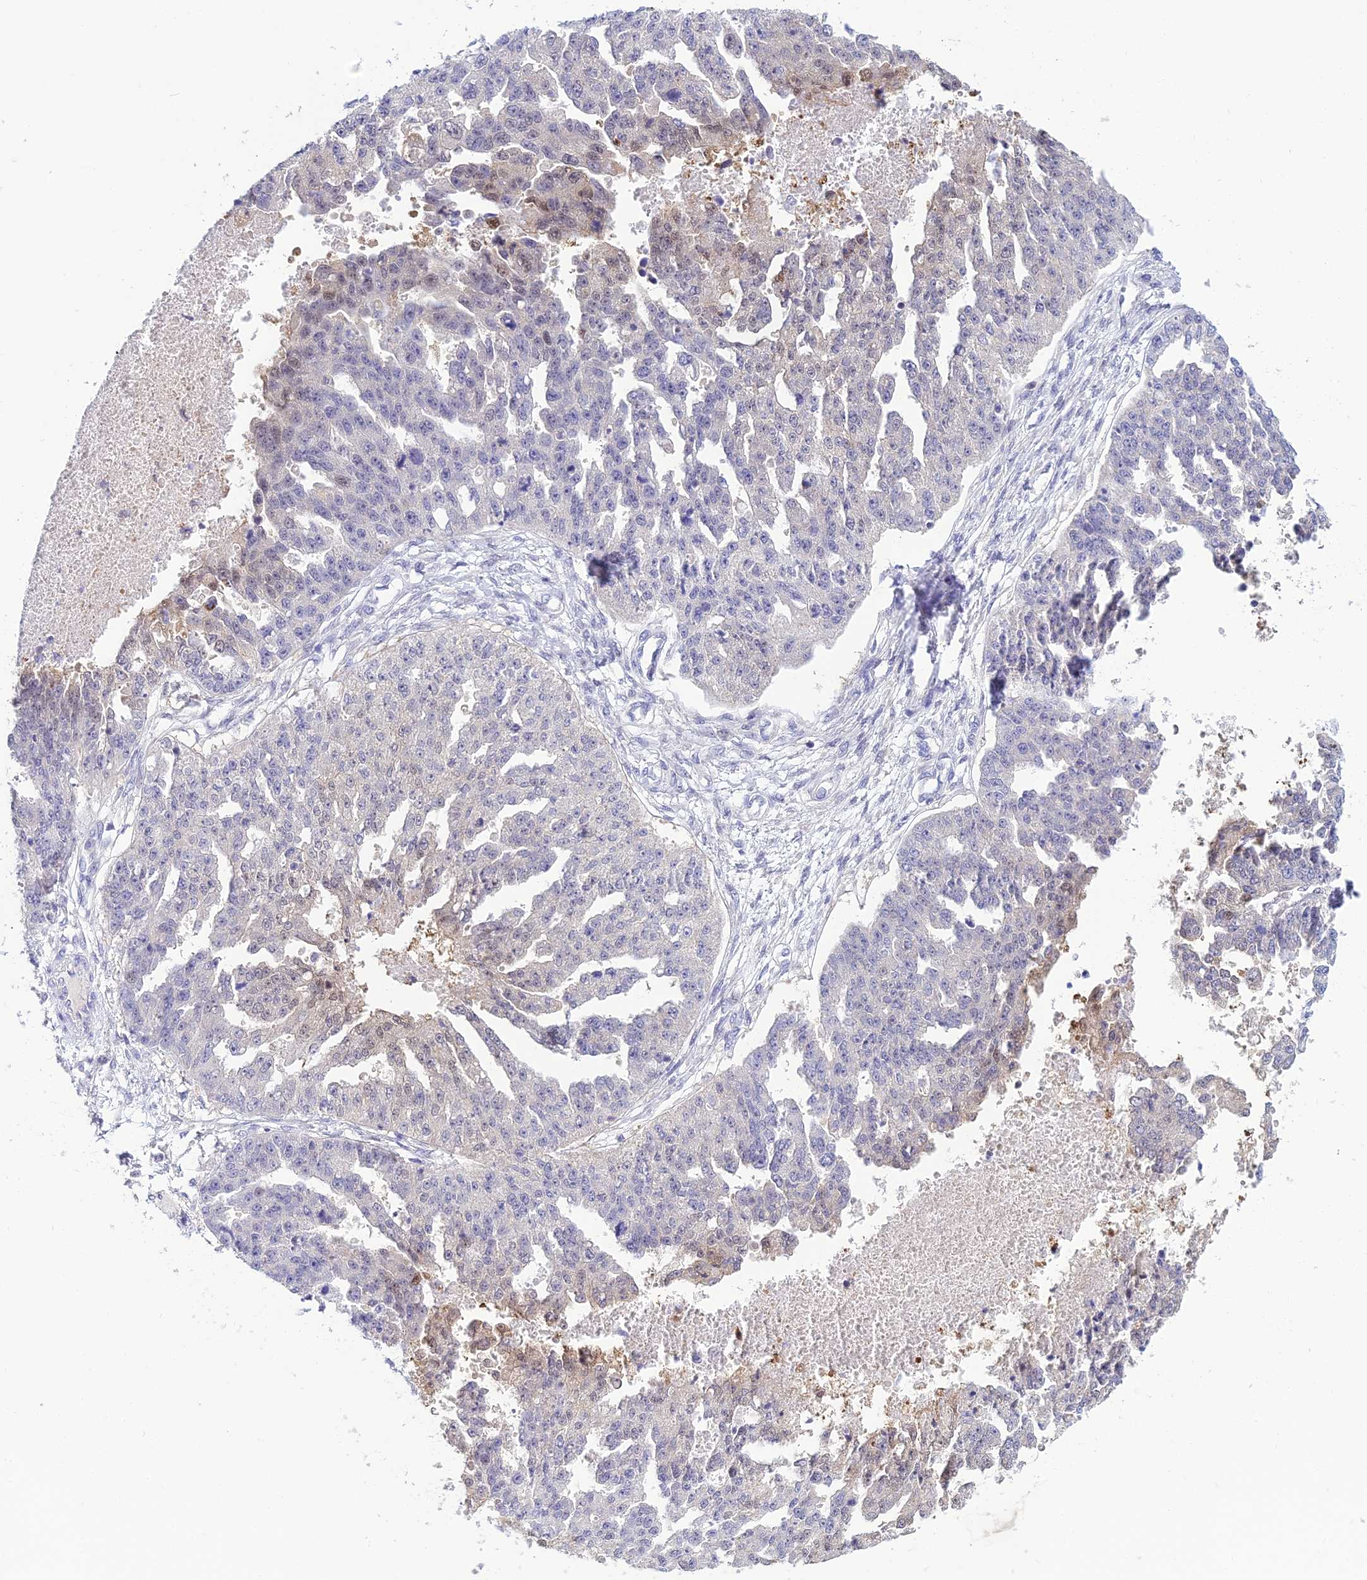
{"staining": {"intensity": "moderate", "quantity": "<25%", "location": "nuclear"}, "tissue": "ovarian cancer", "cell_type": "Tumor cells", "image_type": "cancer", "snomed": [{"axis": "morphology", "description": "Cystadenocarcinoma, serous, NOS"}, {"axis": "topography", "description": "Ovary"}], "caption": "This is a photomicrograph of immunohistochemistry staining of ovarian cancer, which shows moderate staining in the nuclear of tumor cells.", "gene": "ZMIZ1", "patient": {"sex": "female", "age": 58}}